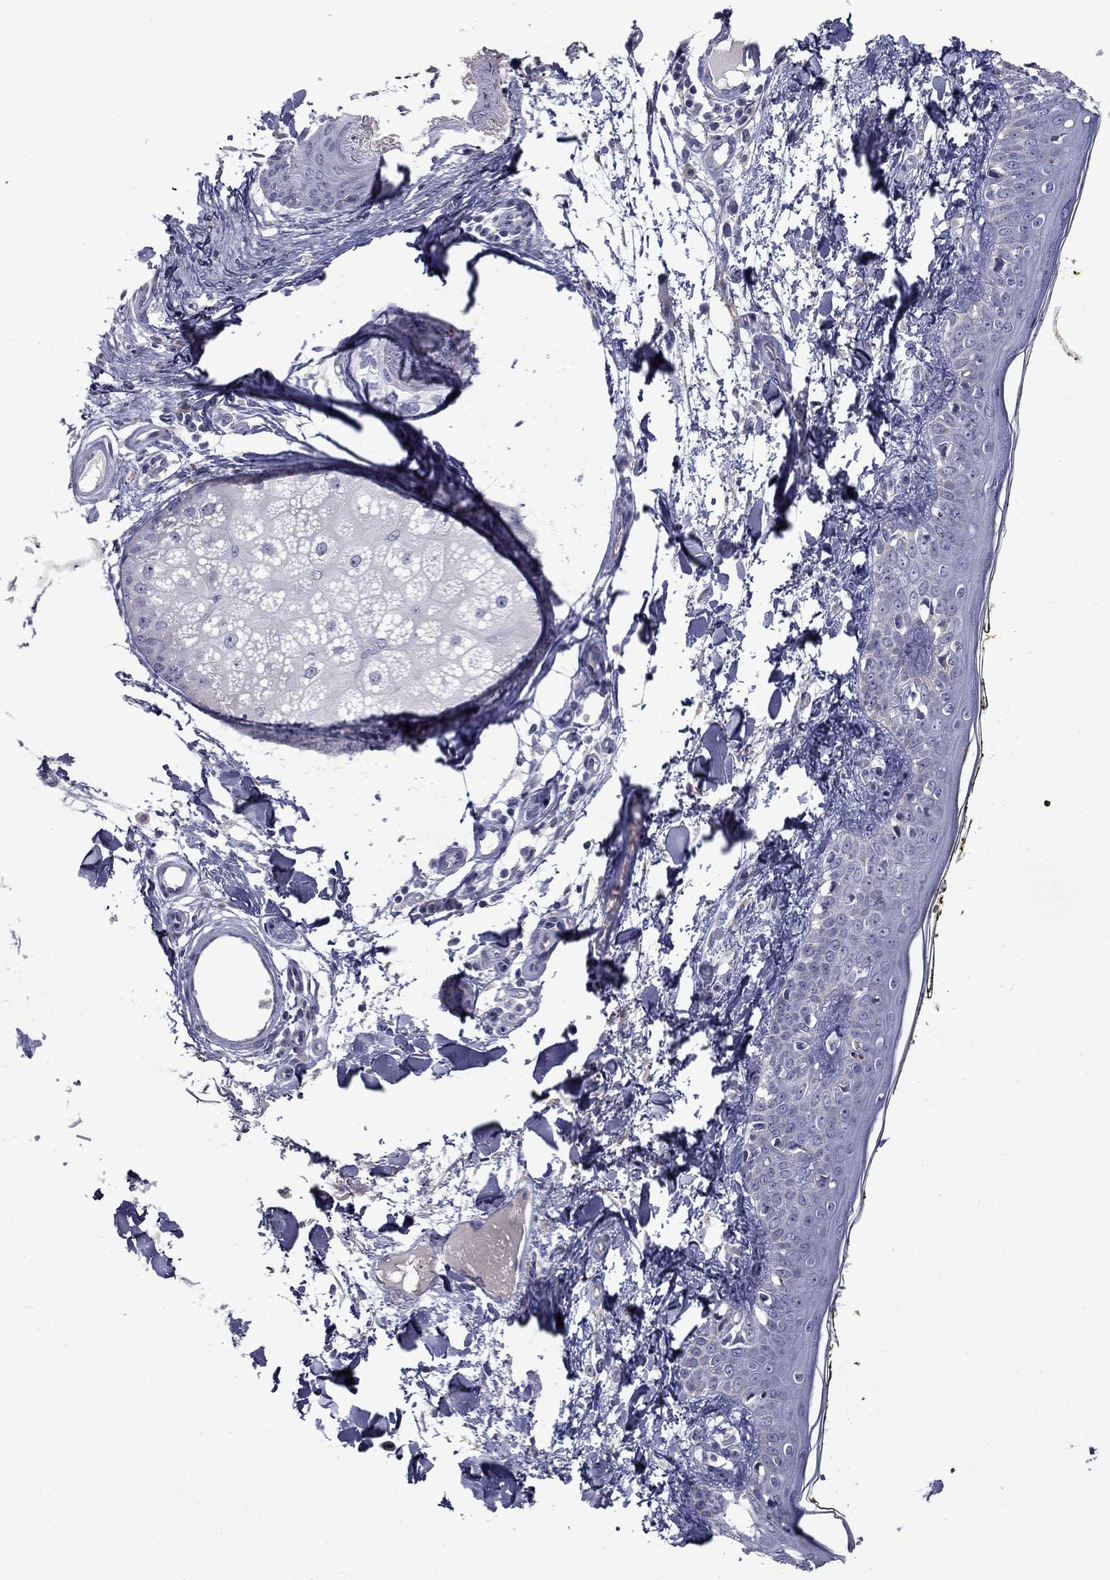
{"staining": {"intensity": "negative", "quantity": "none", "location": "none"}, "tissue": "skin", "cell_type": "Fibroblasts", "image_type": "normal", "snomed": [{"axis": "morphology", "description": "Normal tissue, NOS"}, {"axis": "topography", "description": "Skin"}], "caption": "High power microscopy image of an immunohistochemistry (IHC) photomicrograph of normal skin, revealing no significant staining in fibroblasts. The staining is performed using DAB brown chromogen with nuclei counter-stained in using hematoxylin.", "gene": "SPATA7", "patient": {"sex": "male", "age": 76}}